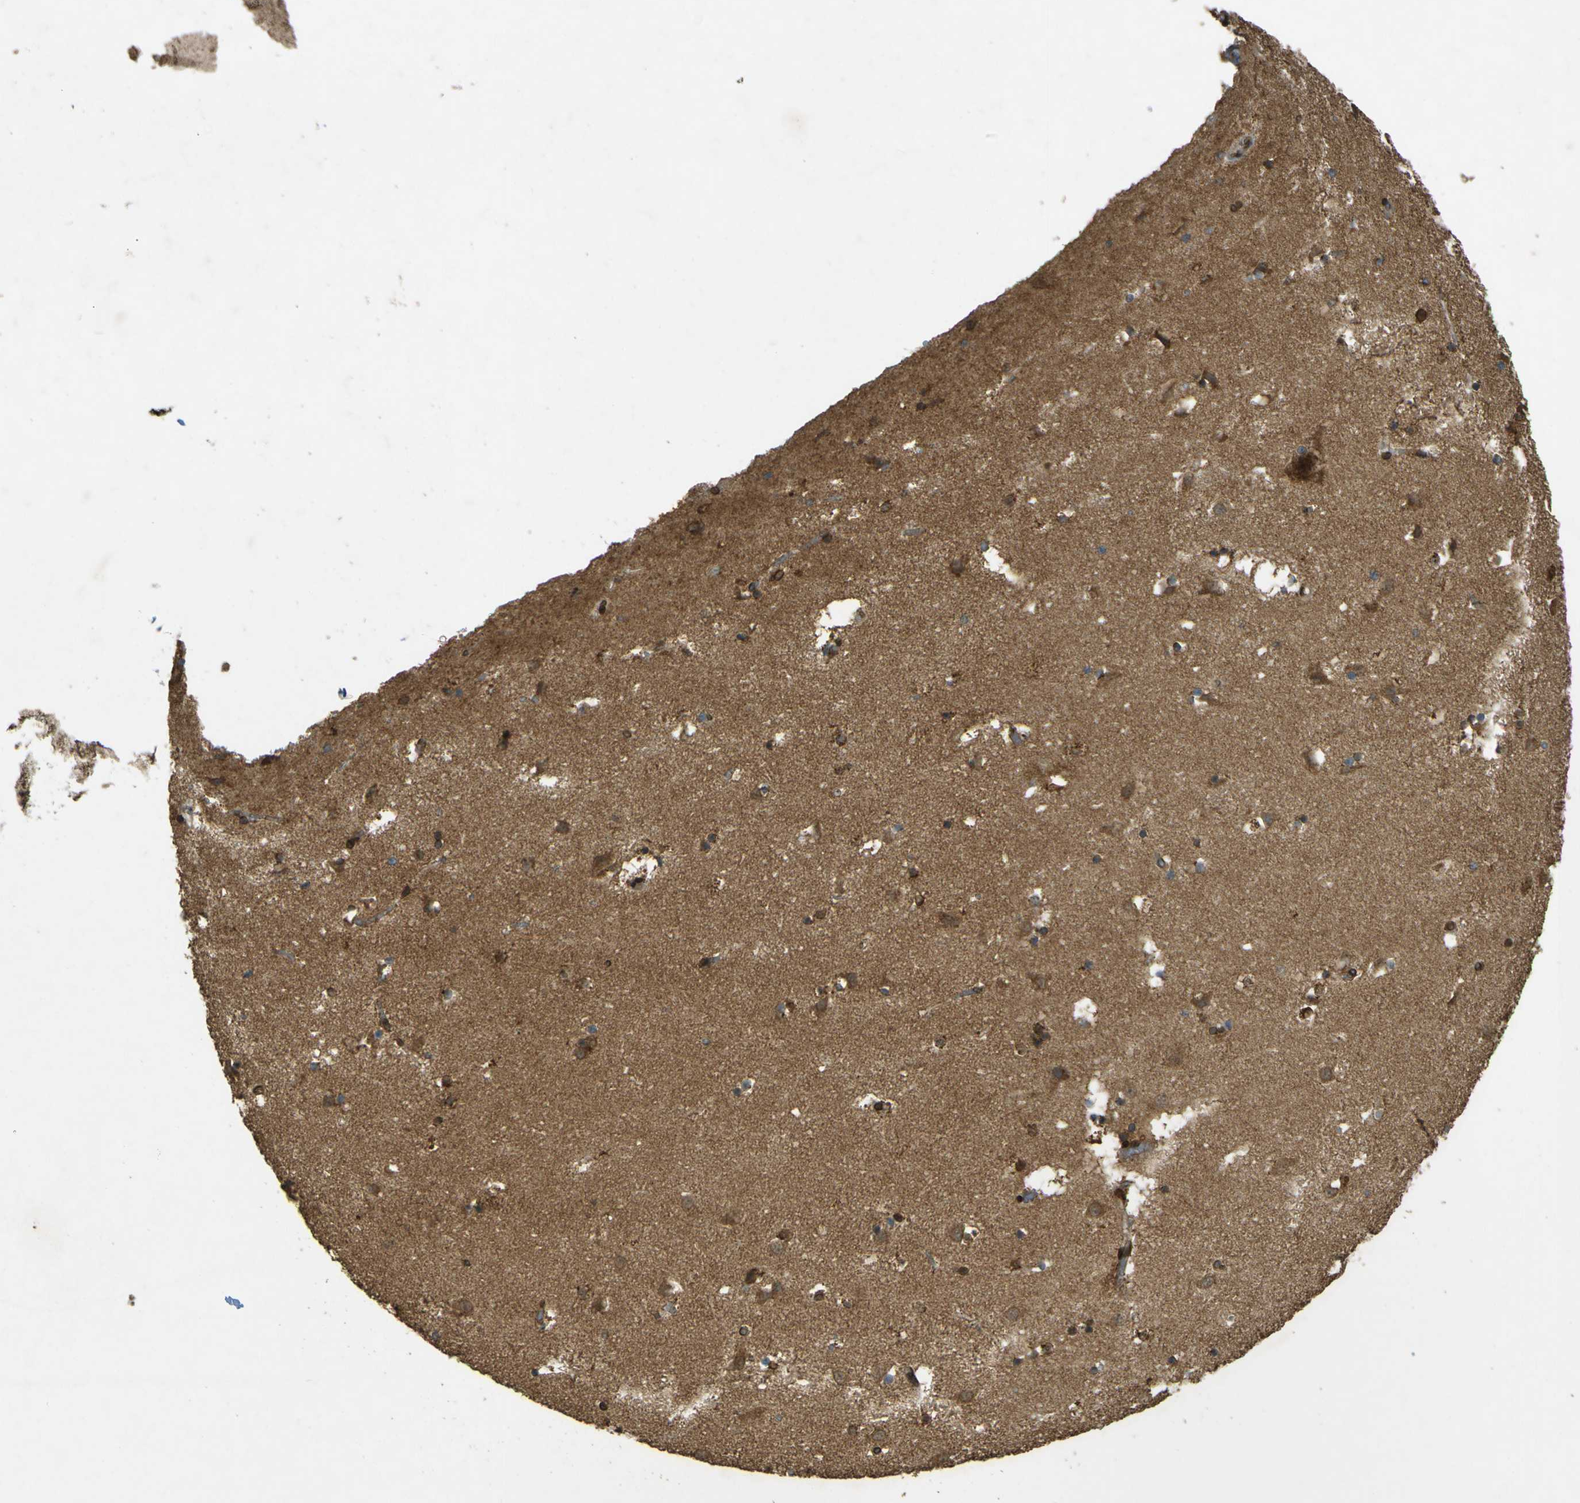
{"staining": {"intensity": "moderate", "quantity": ">75%", "location": "cytoplasmic/membranous,nuclear"}, "tissue": "caudate", "cell_type": "Glial cells", "image_type": "normal", "snomed": [{"axis": "morphology", "description": "Normal tissue, NOS"}, {"axis": "topography", "description": "Lateral ventricle wall"}], "caption": "About >75% of glial cells in unremarkable caudate reveal moderate cytoplasmic/membranous,nuclear protein expression as visualized by brown immunohistochemical staining.", "gene": "GALNT1", "patient": {"sex": "male", "age": 45}}